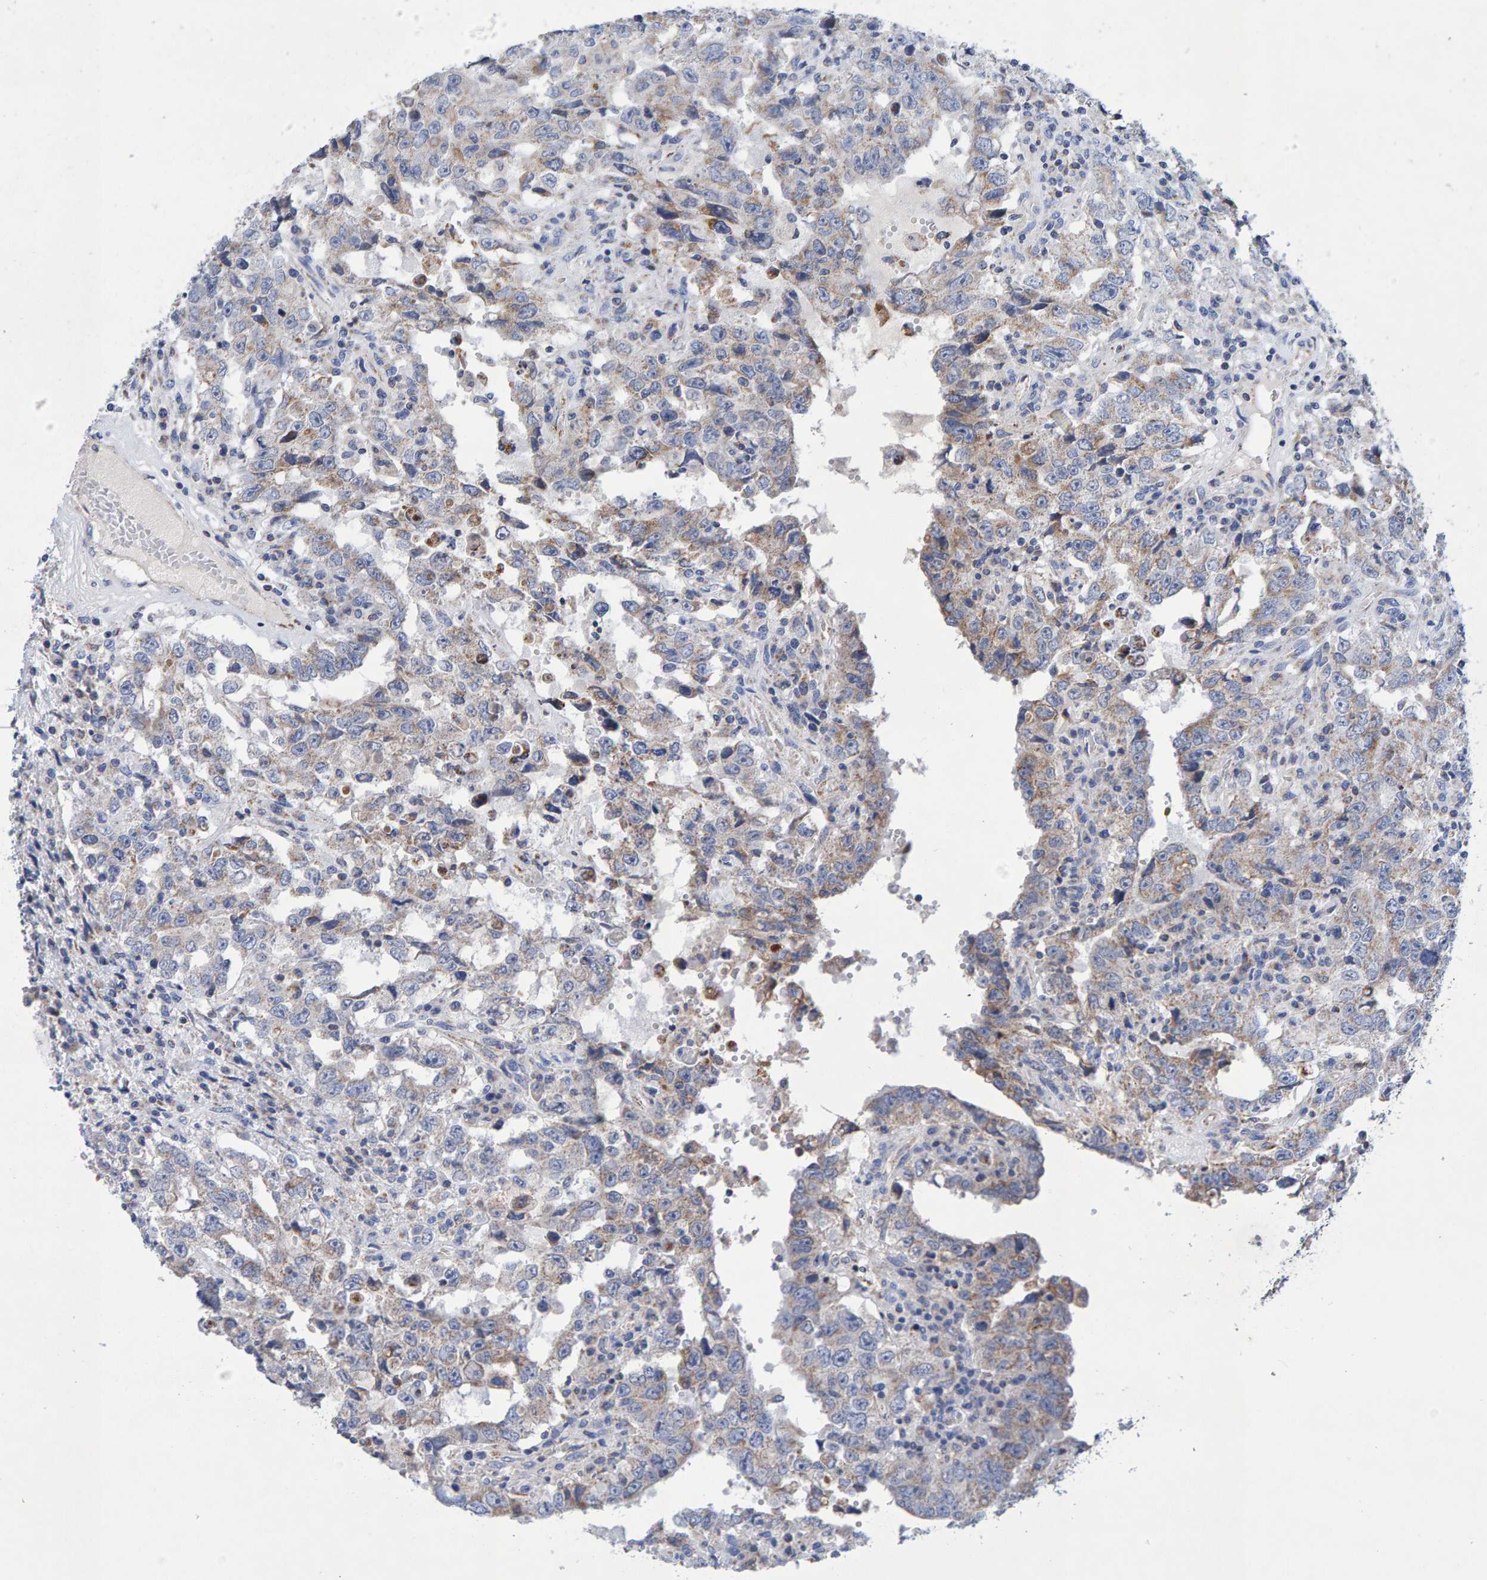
{"staining": {"intensity": "weak", "quantity": "25%-75%", "location": "cytoplasmic/membranous"}, "tissue": "testis cancer", "cell_type": "Tumor cells", "image_type": "cancer", "snomed": [{"axis": "morphology", "description": "Carcinoma, Embryonal, NOS"}, {"axis": "topography", "description": "Testis"}], "caption": "The photomicrograph exhibits immunohistochemical staining of testis cancer (embryonal carcinoma). There is weak cytoplasmic/membranous positivity is present in about 25%-75% of tumor cells.", "gene": "EFR3A", "patient": {"sex": "male", "age": 26}}